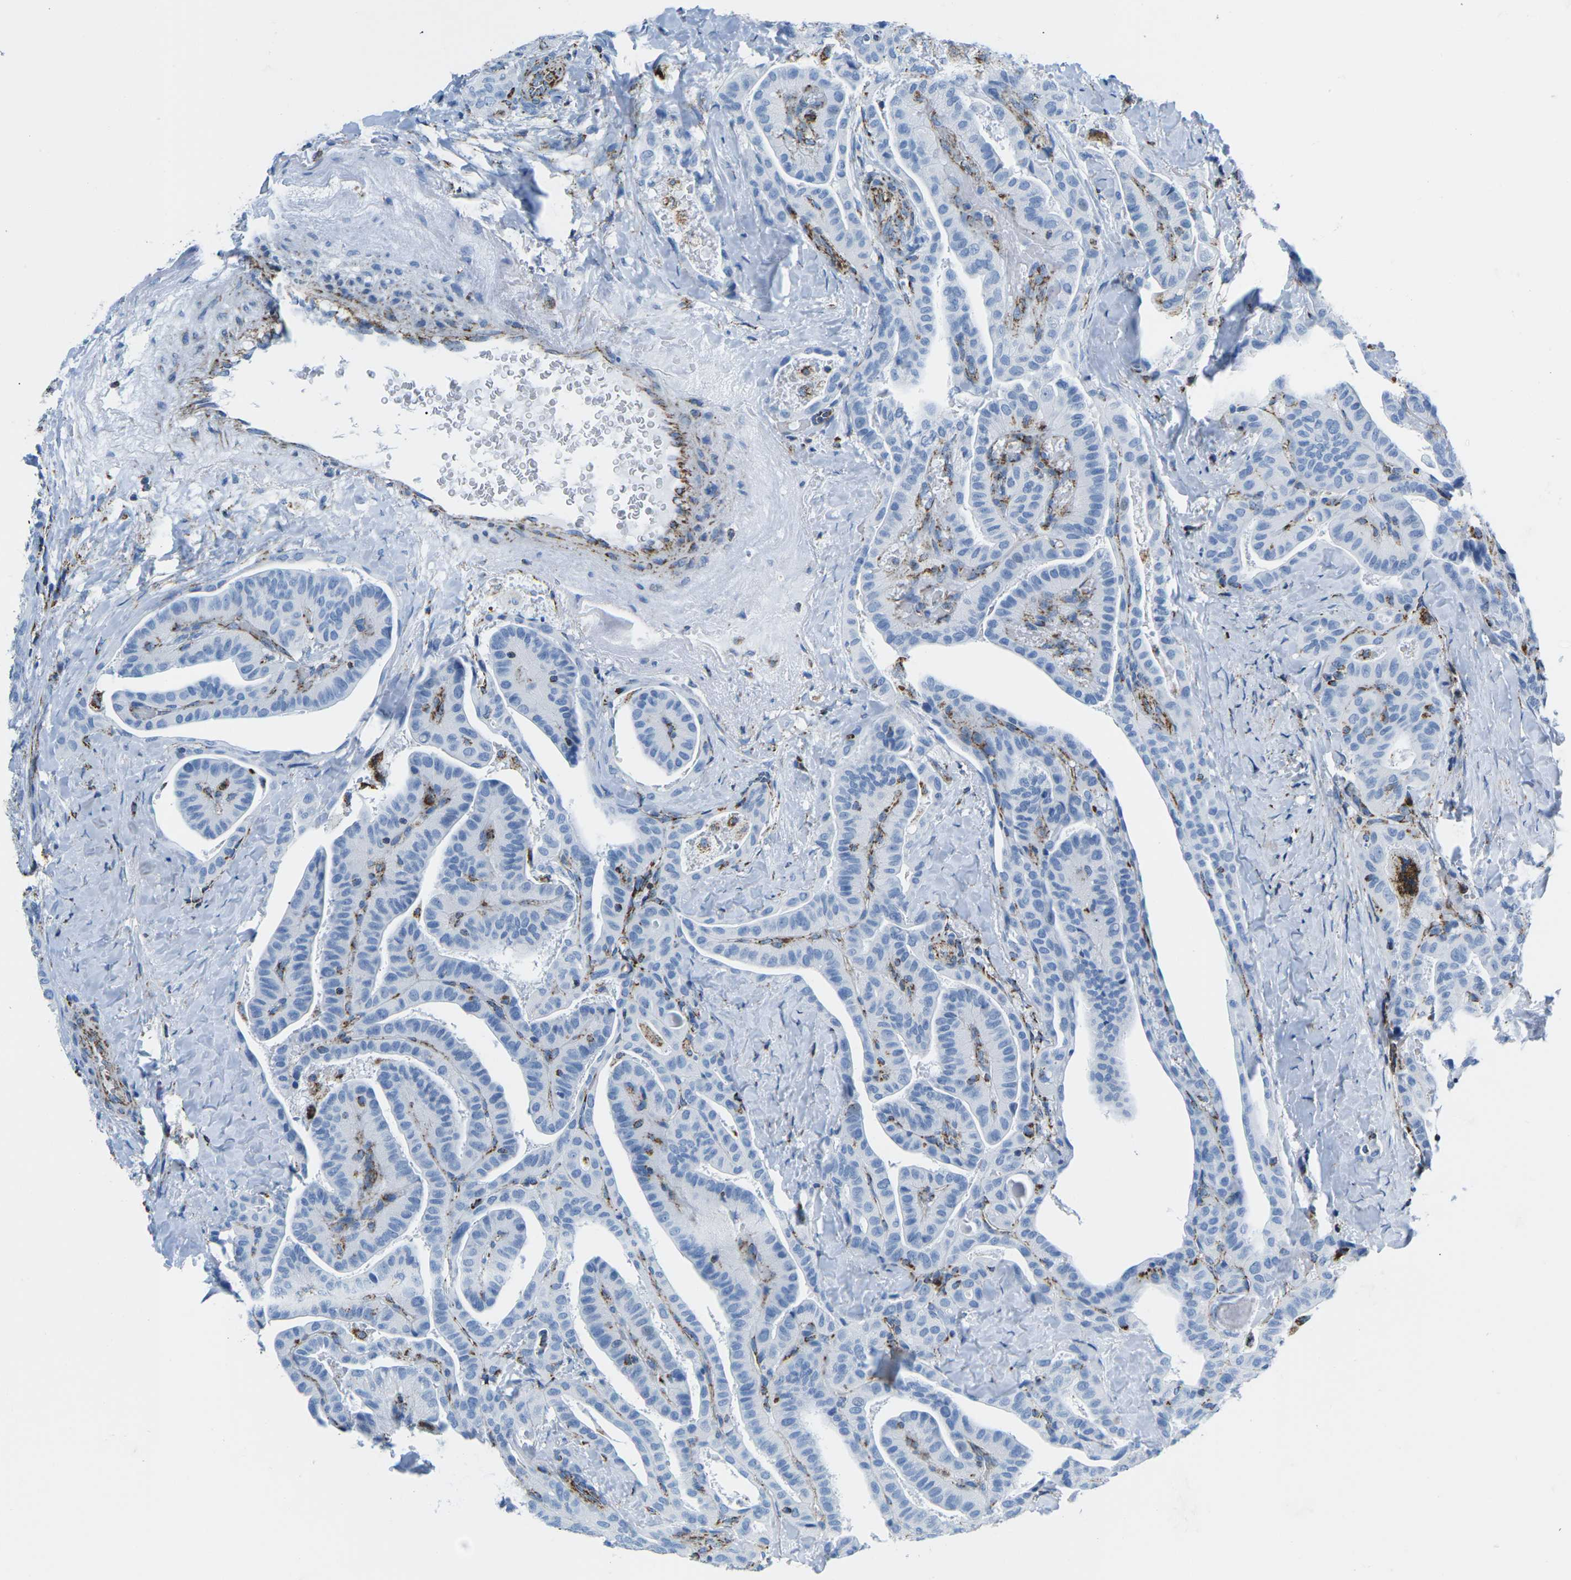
{"staining": {"intensity": "negative", "quantity": "none", "location": "none"}, "tissue": "thyroid cancer", "cell_type": "Tumor cells", "image_type": "cancer", "snomed": [{"axis": "morphology", "description": "Papillary adenocarcinoma, NOS"}, {"axis": "topography", "description": "Thyroid gland"}], "caption": "Thyroid cancer was stained to show a protein in brown. There is no significant staining in tumor cells.", "gene": "COX6C", "patient": {"sex": "male", "age": 77}}